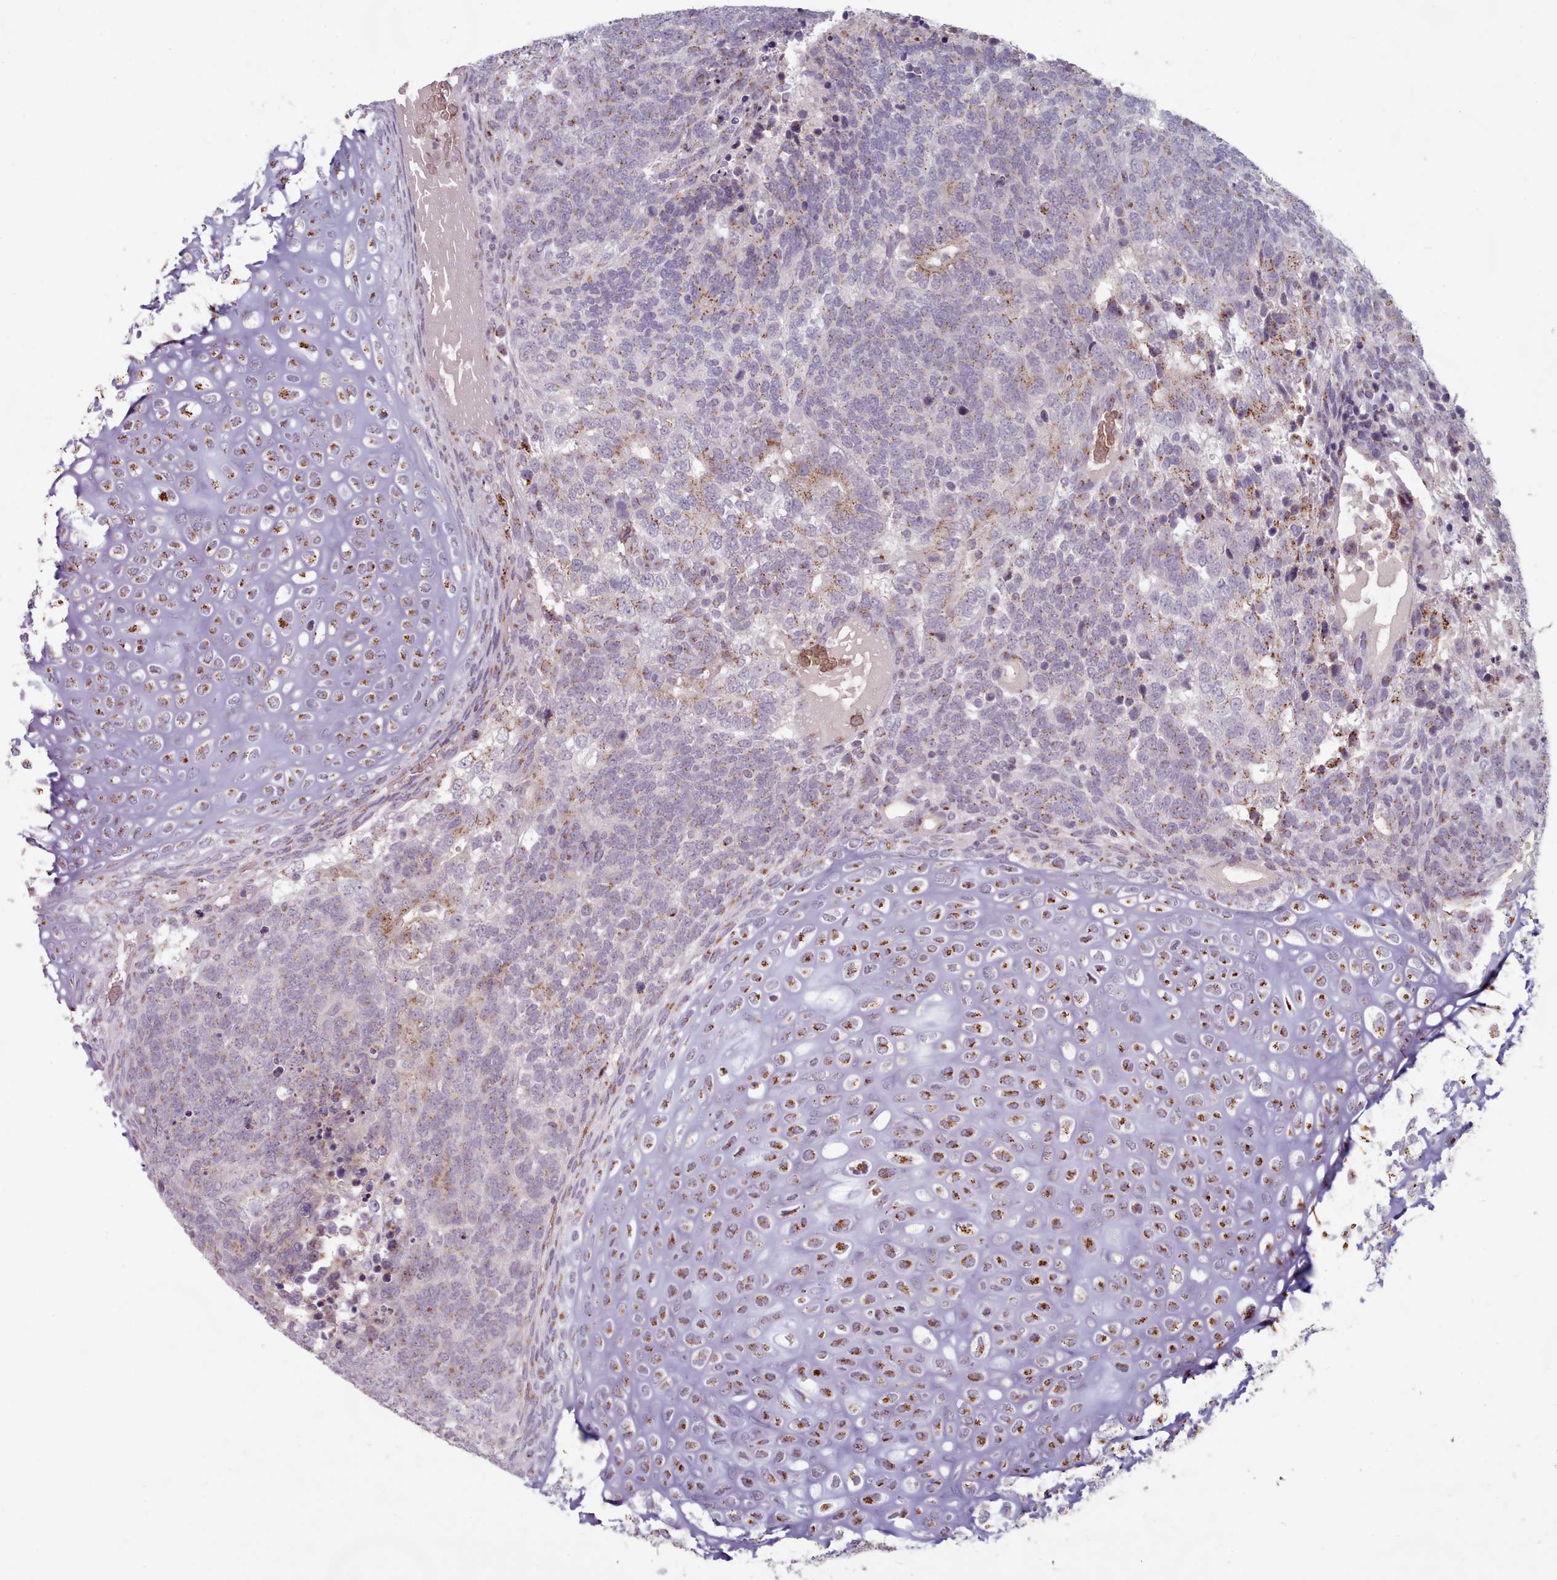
{"staining": {"intensity": "moderate", "quantity": "25%-75%", "location": "cytoplasmic/membranous"}, "tissue": "testis cancer", "cell_type": "Tumor cells", "image_type": "cancer", "snomed": [{"axis": "morphology", "description": "Carcinoma, Embryonal, NOS"}, {"axis": "topography", "description": "Testis"}], "caption": "Human embryonal carcinoma (testis) stained for a protein (brown) exhibits moderate cytoplasmic/membranous positive expression in approximately 25%-75% of tumor cells.", "gene": "MAN1B1", "patient": {"sex": "male", "age": 23}}